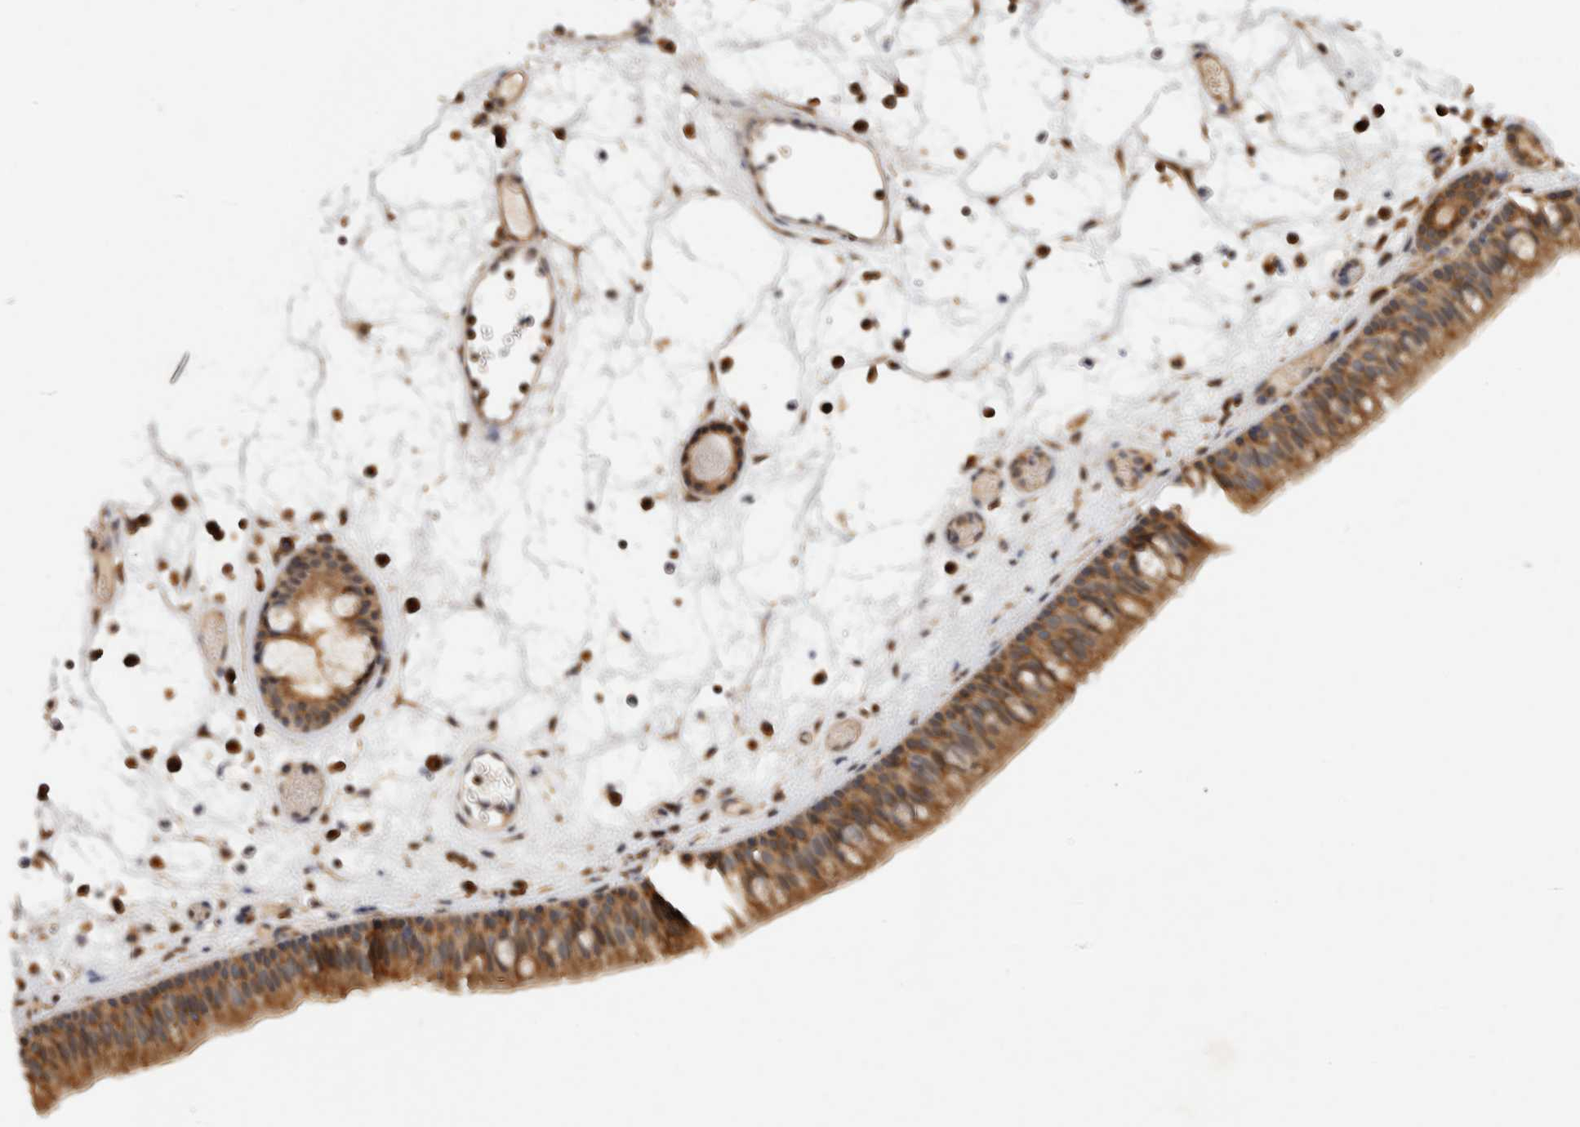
{"staining": {"intensity": "moderate", "quantity": ">75%", "location": "cytoplasmic/membranous"}, "tissue": "nasopharynx", "cell_type": "Respiratory epithelial cells", "image_type": "normal", "snomed": [{"axis": "morphology", "description": "Normal tissue, NOS"}, {"axis": "morphology", "description": "Inflammation, NOS"}, {"axis": "morphology", "description": "Malignant melanoma, Metastatic site"}, {"axis": "topography", "description": "Nasopharynx"}], "caption": "Nasopharynx stained for a protein exhibits moderate cytoplasmic/membranous positivity in respiratory epithelial cells. The staining is performed using DAB (3,3'-diaminobenzidine) brown chromogen to label protein expression. The nuclei are counter-stained blue using hematoxylin.", "gene": "ACAT2", "patient": {"sex": "male", "age": 70}}